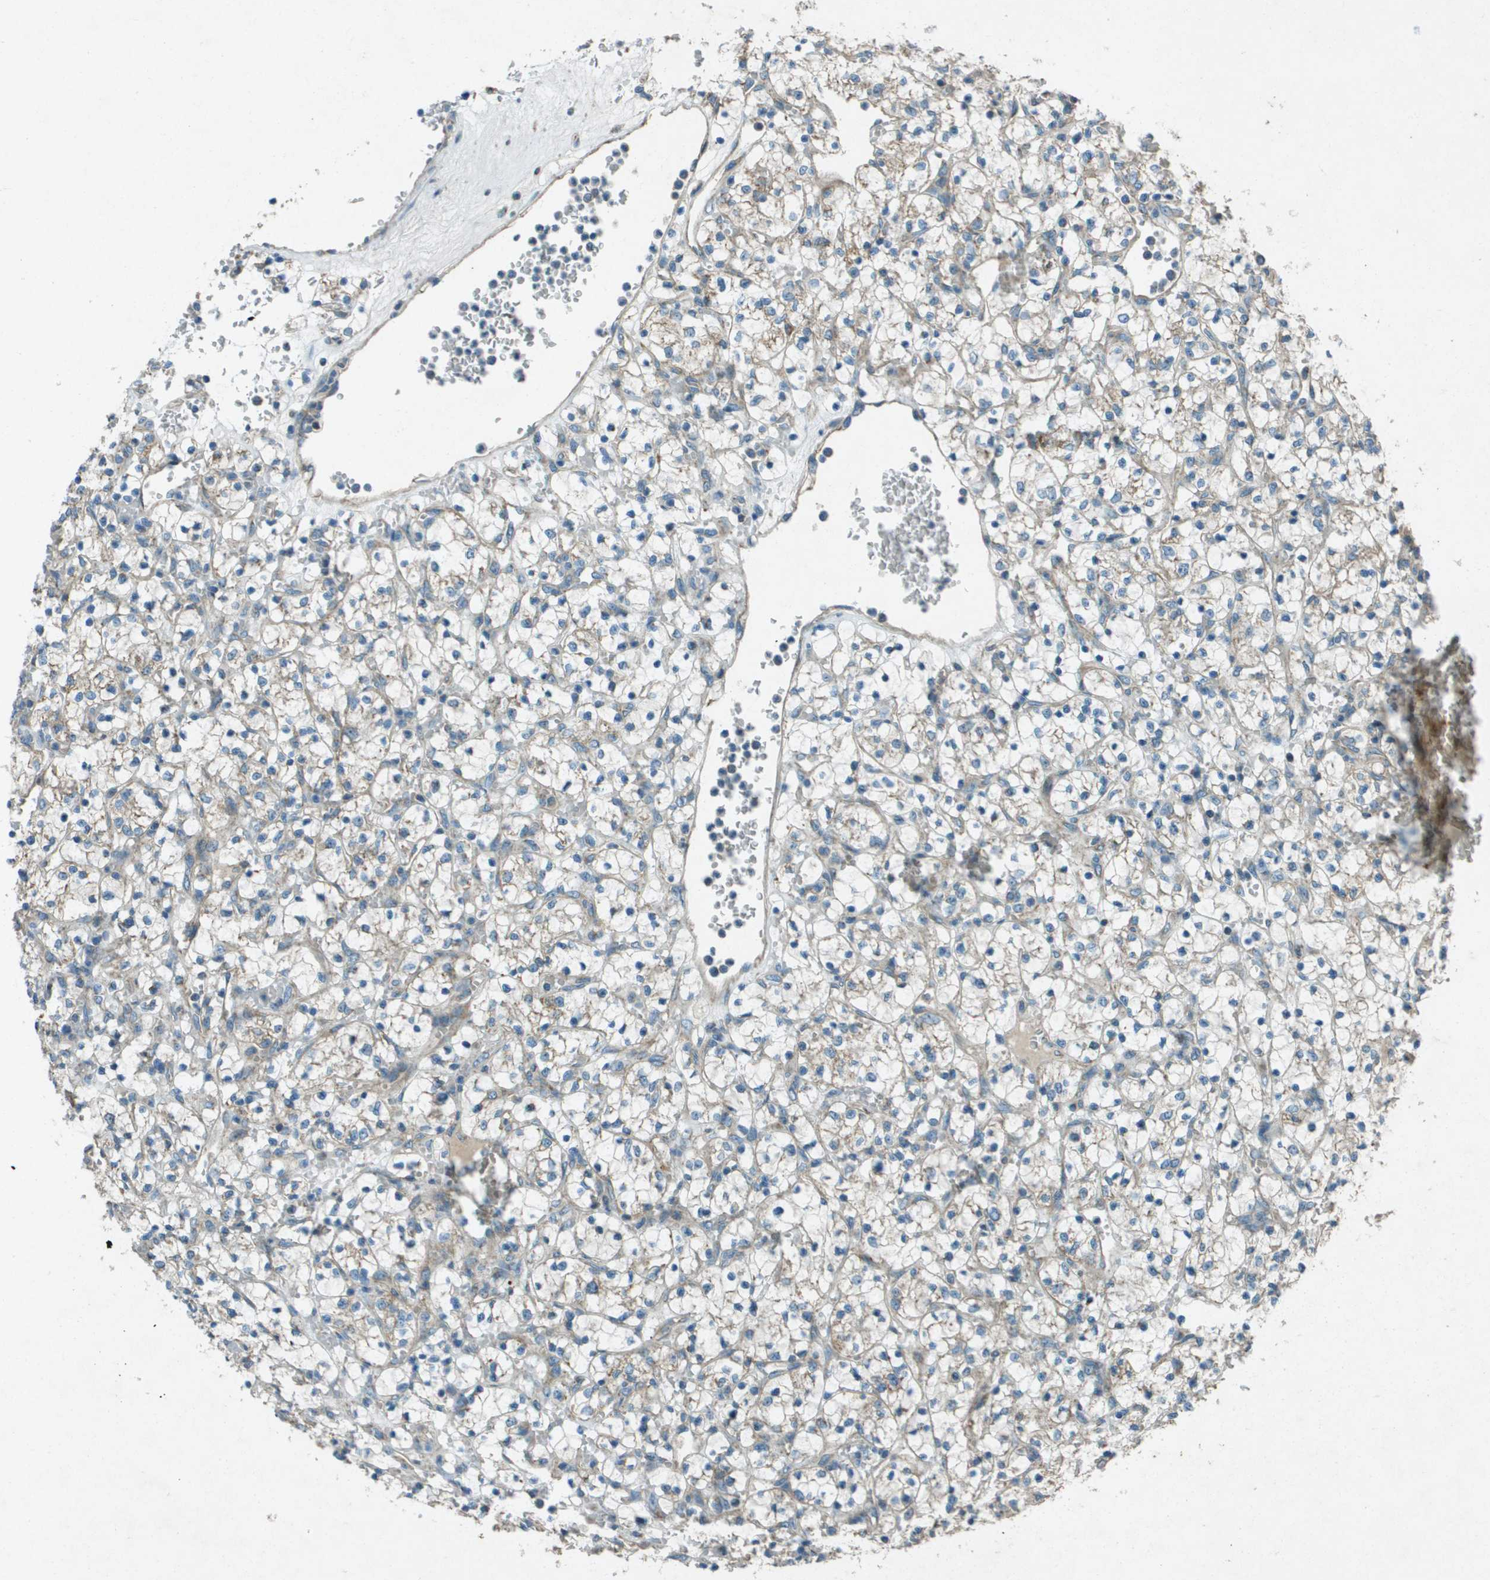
{"staining": {"intensity": "weak", "quantity": ">75%", "location": "cytoplasmic/membranous"}, "tissue": "renal cancer", "cell_type": "Tumor cells", "image_type": "cancer", "snomed": [{"axis": "morphology", "description": "Adenocarcinoma, NOS"}, {"axis": "topography", "description": "Kidney"}], "caption": "Renal cancer stained for a protein demonstrates weak cytoplasmic/membranous positivity in tumor cells.", "gene": "MIGA1", "patient": {"sex": "female", "age": 69}}